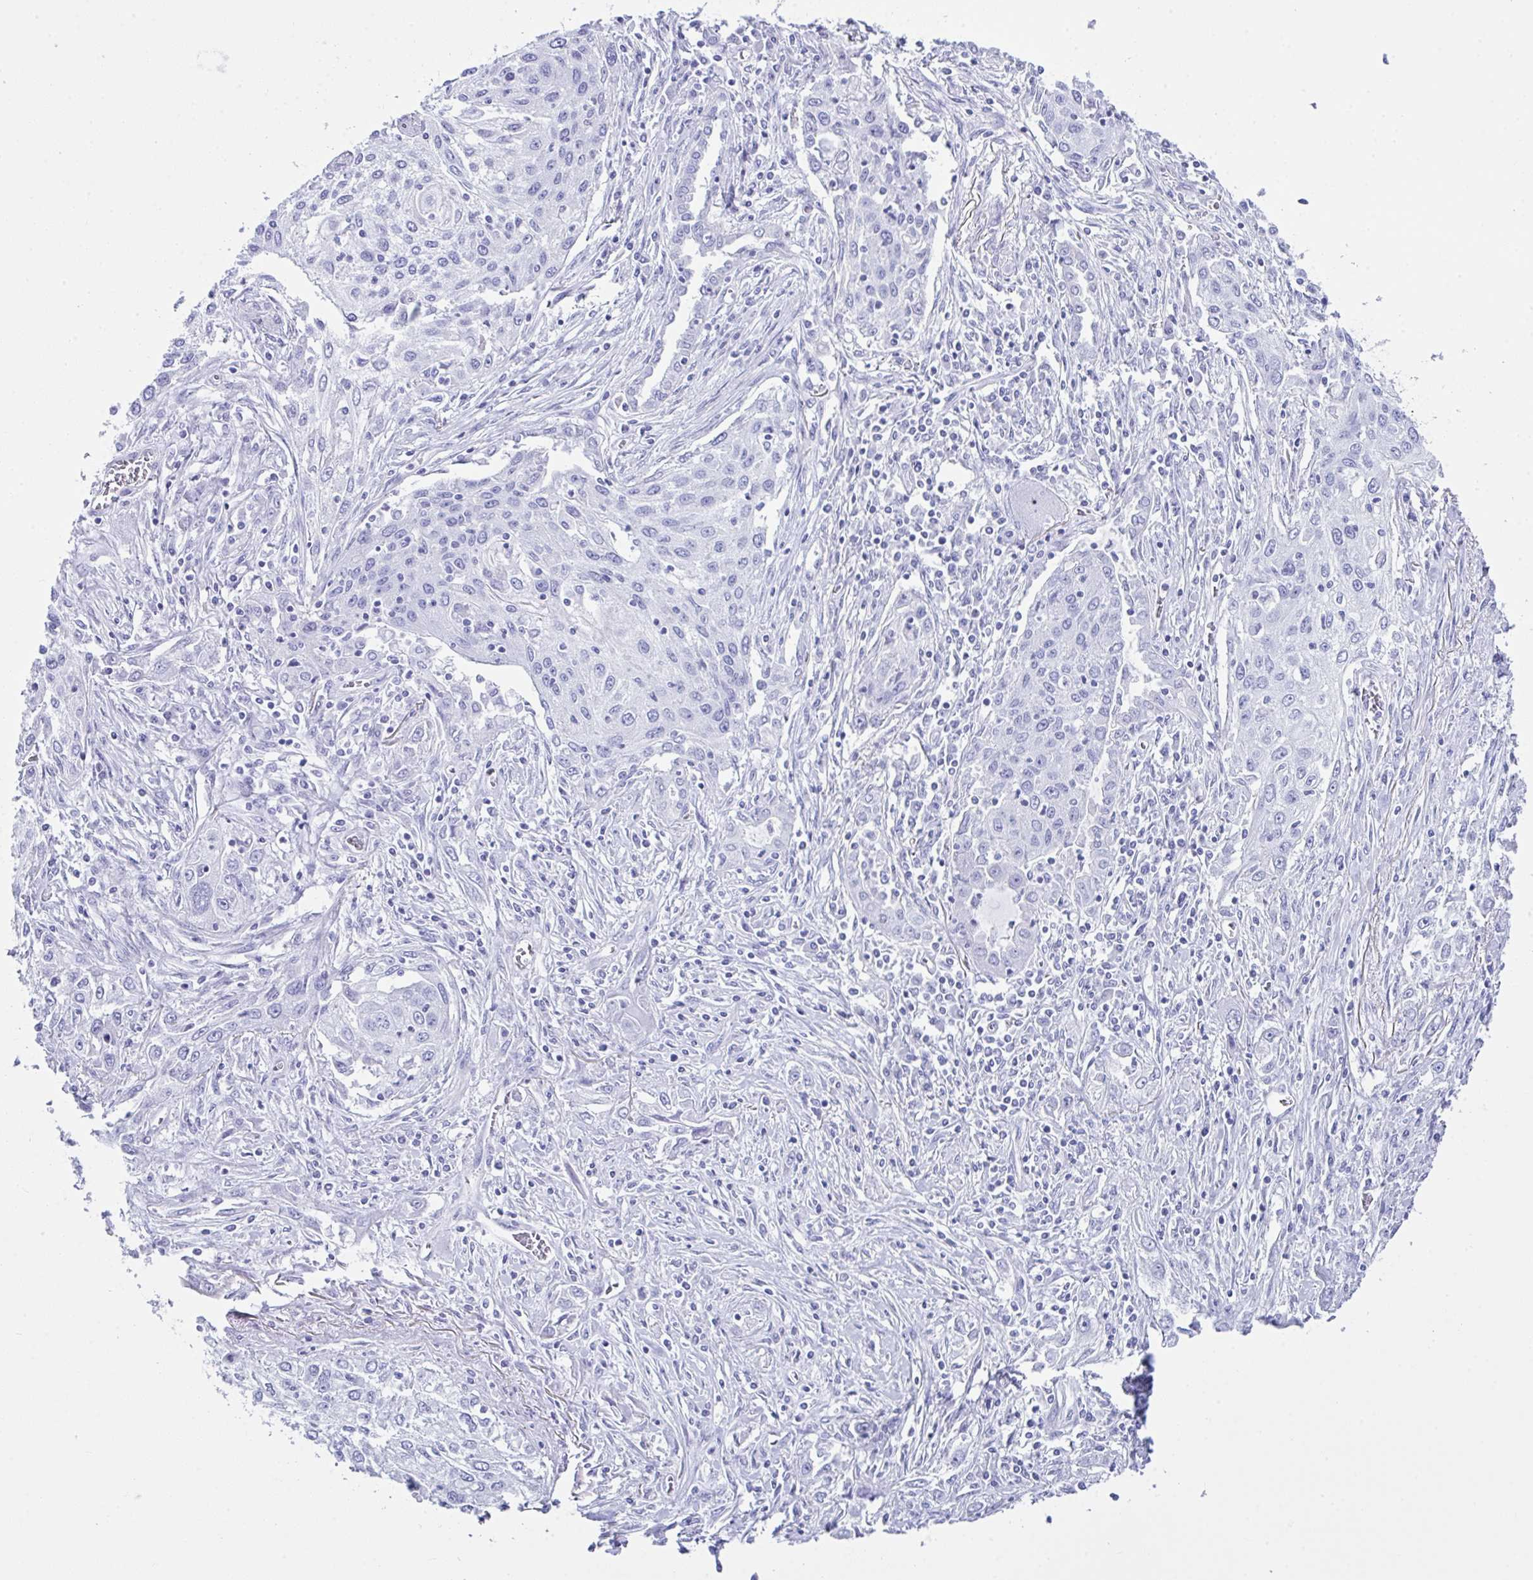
{"staining": {"intensity": "negative", "quantity": "none", "location": "none"}, "tissue": "lung cancer", "cell_type": "Tumor cells", "image_type": "cancer", "snomed": [{"axis": "morphology", "description": "Squamous cell carcinoma, NOS"}, {"axis": "topography", "description": "Lung"}], "caption": "High power microscopy histopathology image of an IHC photomicrograph of lung squamous cell carcinoma, revealing no significant expression in tumor cells.", "gene": "LGALS4", "patient": {"sex": "female", "age": 69}}